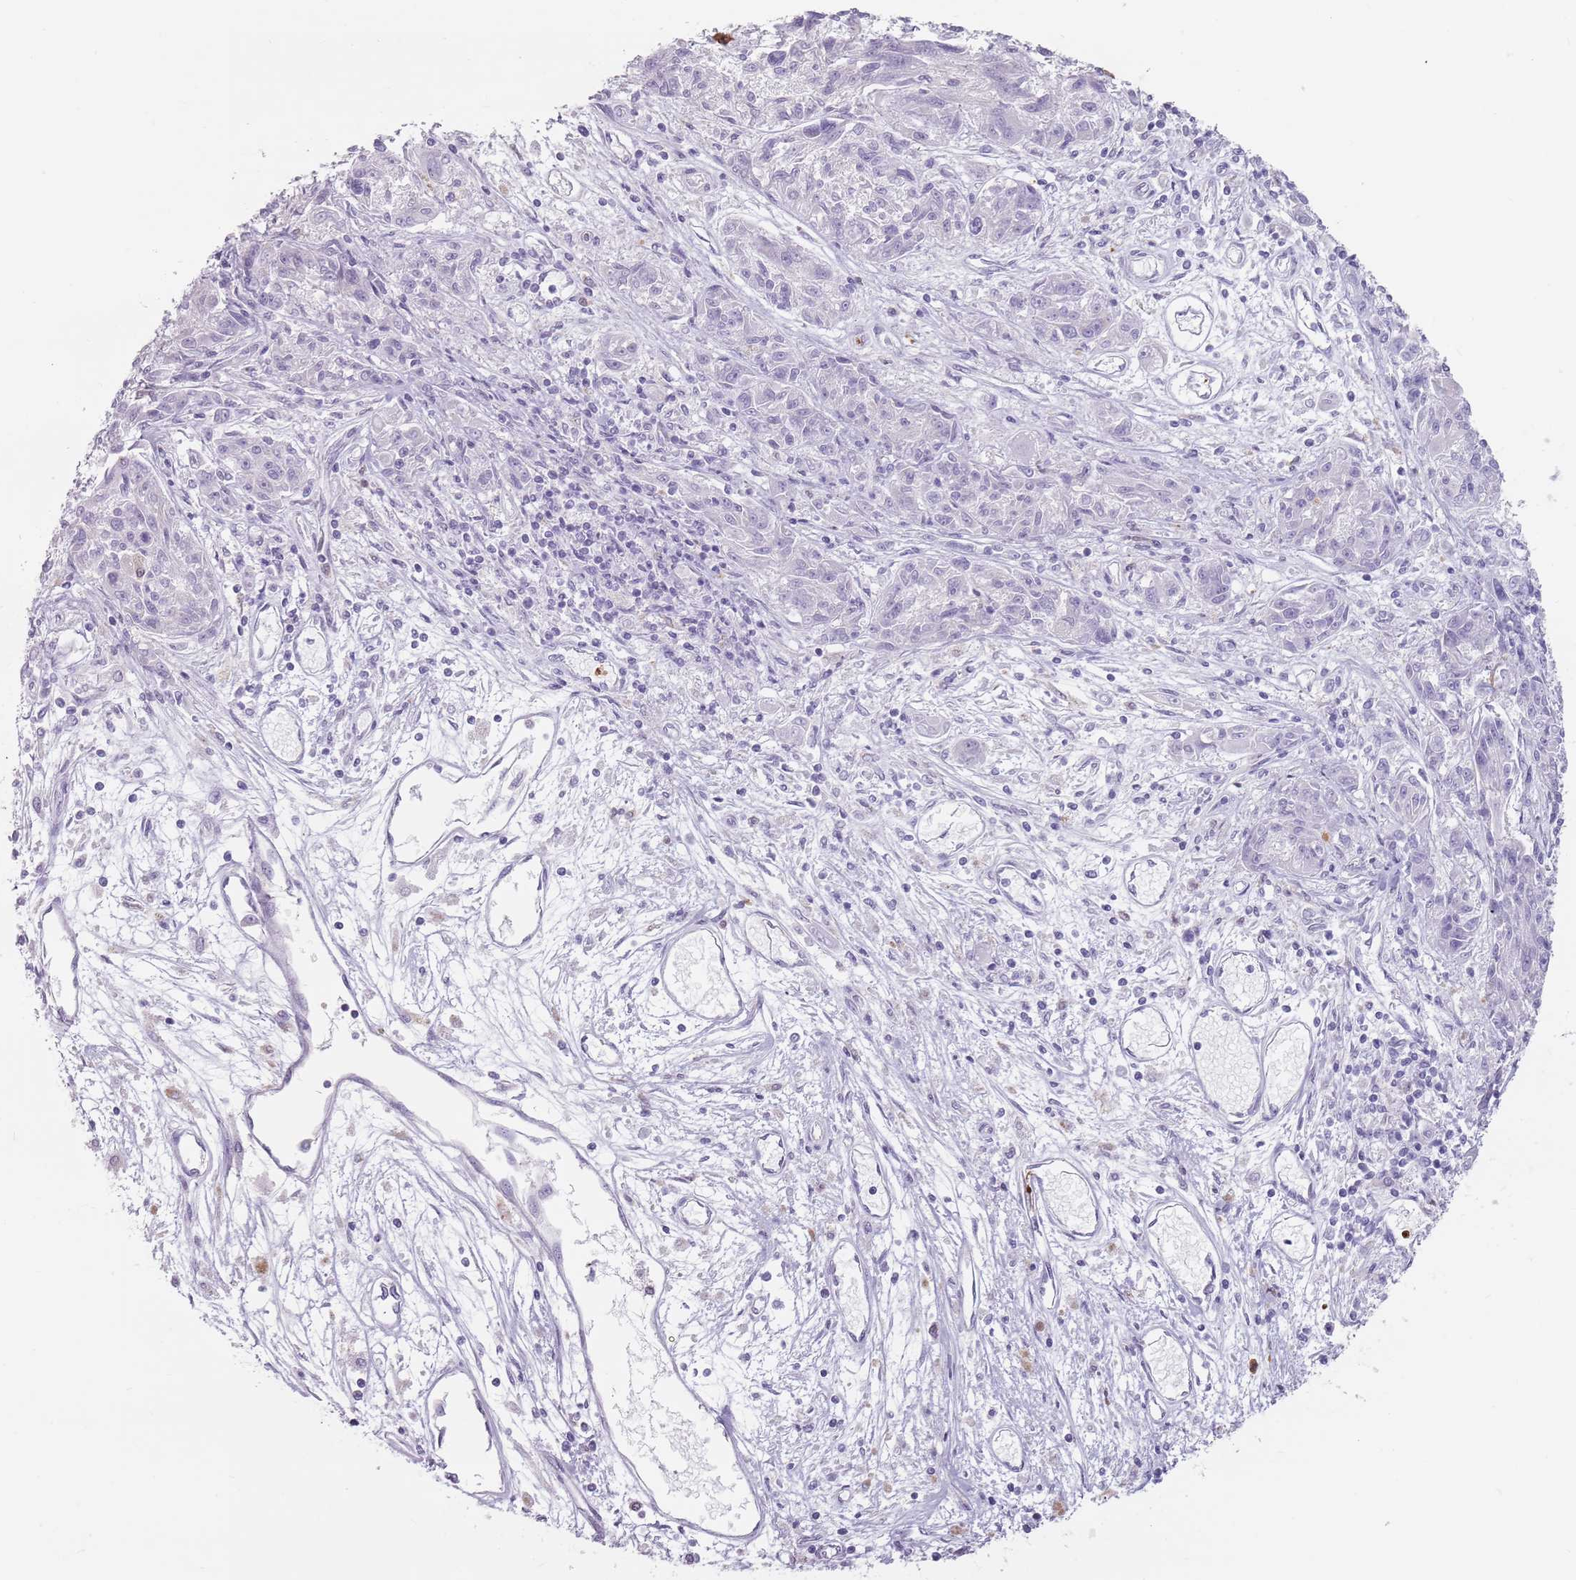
{"staining": {"intensity": "negative", "quantity": "none", "location": "none"}, "tissue": "melanoma", "cell_type": "Tumor cells", "image_type": "cancer", "snomed": [{"axis": "morphology", "description": "Malignant melanoma, NOS"}, {"axis": "topography", "description": "Skin"}], "caption": "Tumor cells are negative for protein expression in human melanoma. Nuclei are stained in blue.", "gene": "ZNF584", "patient": {"sex": "male", "age": 53}}